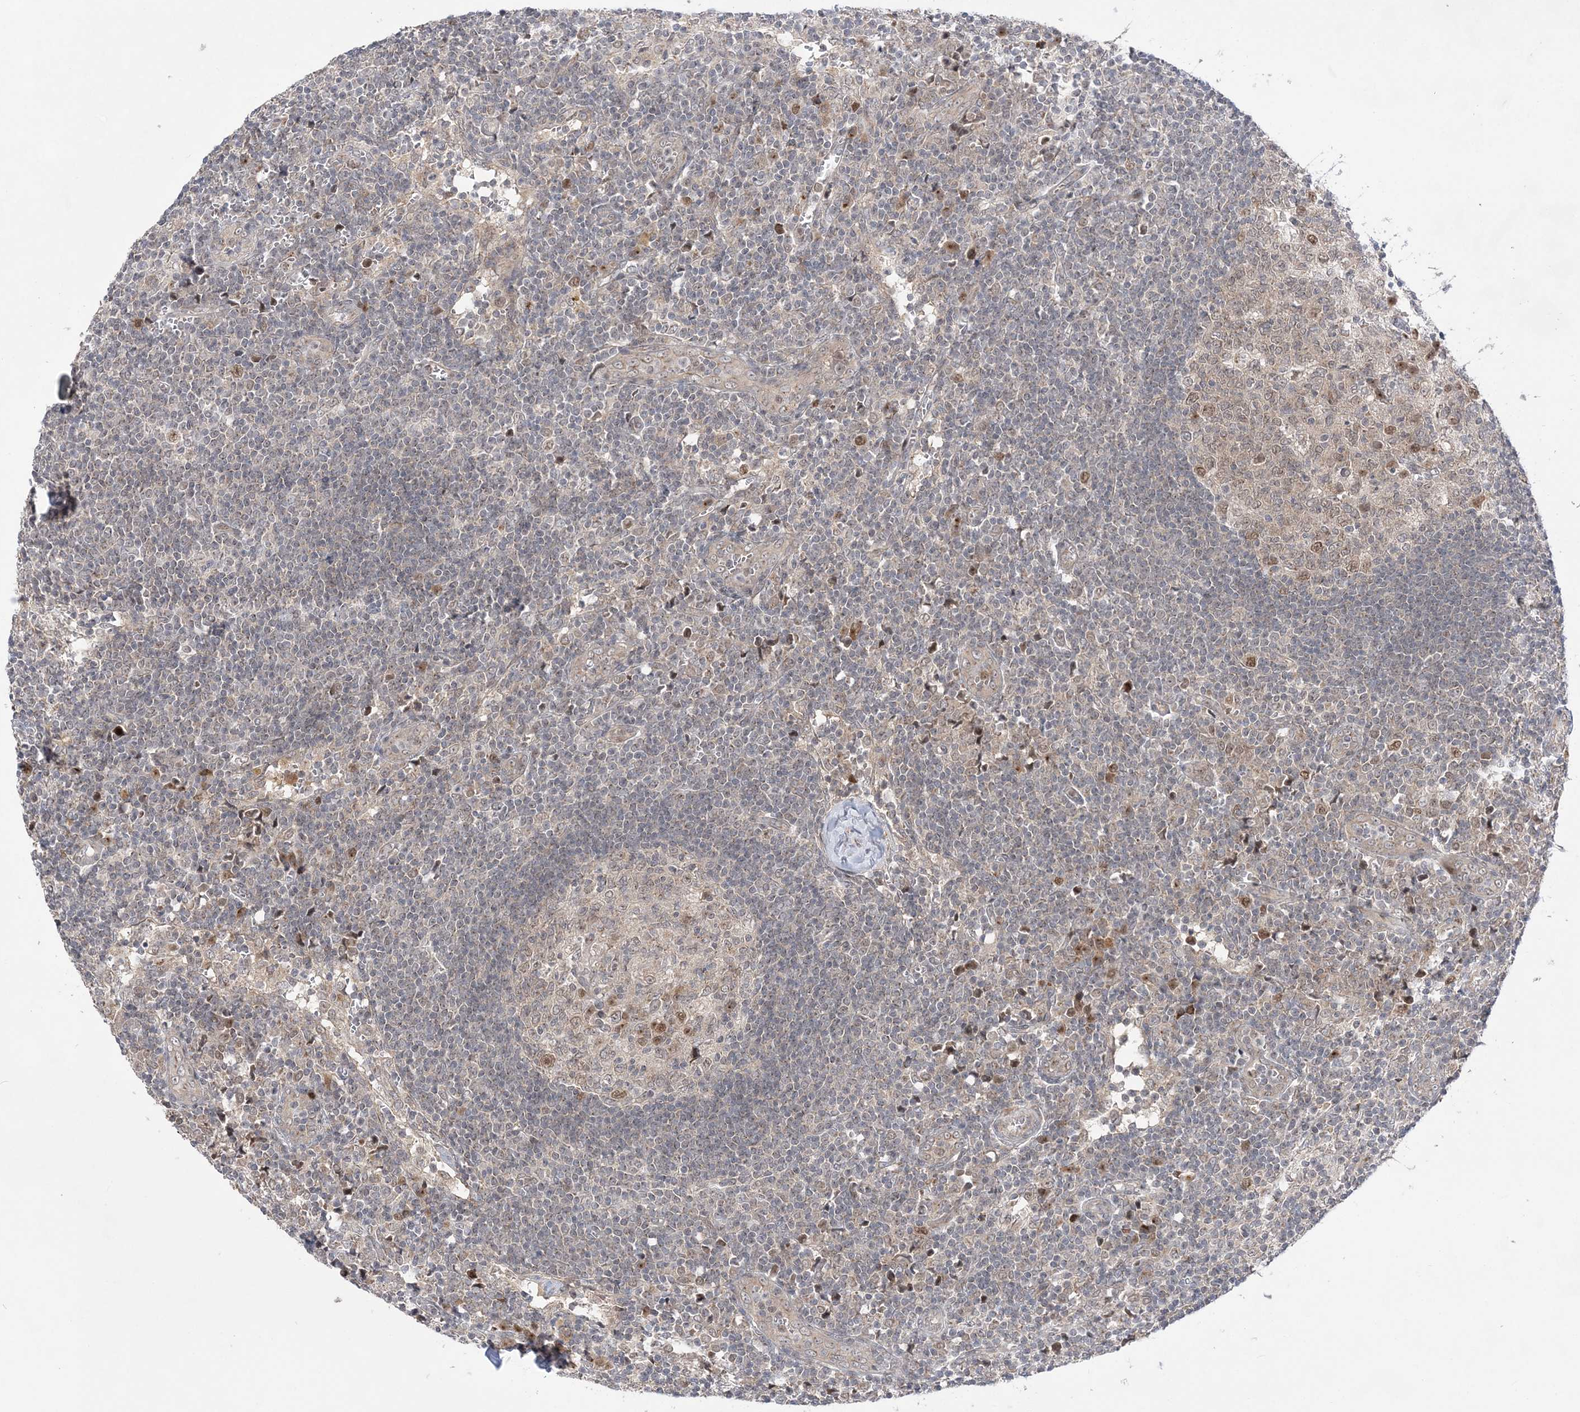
{"staining": {"intensity": "strong", "quantity": "25%-75%", "location": "cytoplasmic/membranous,nuclear"}, "tissue": "lymph node", "cell_type": "Germinal center cells", "image_type": "normal", "snomed": [{"axis": "morphology", "description": "Normal tissue, NOS"}, {"axis": "morphology", "description": "Squamous cell carcinoma, metastatic, NOS"}, {"axis": "topography", "description": "Lymph node"}], "caption": "The image demonstrates a brown stain indicating the presence of a protein in the cytoplasmic/membranous,nuclear of germinal center cells in lymph node.", "gene": "ANAPC15", "patient": {"sex": "male", "age": 73}}